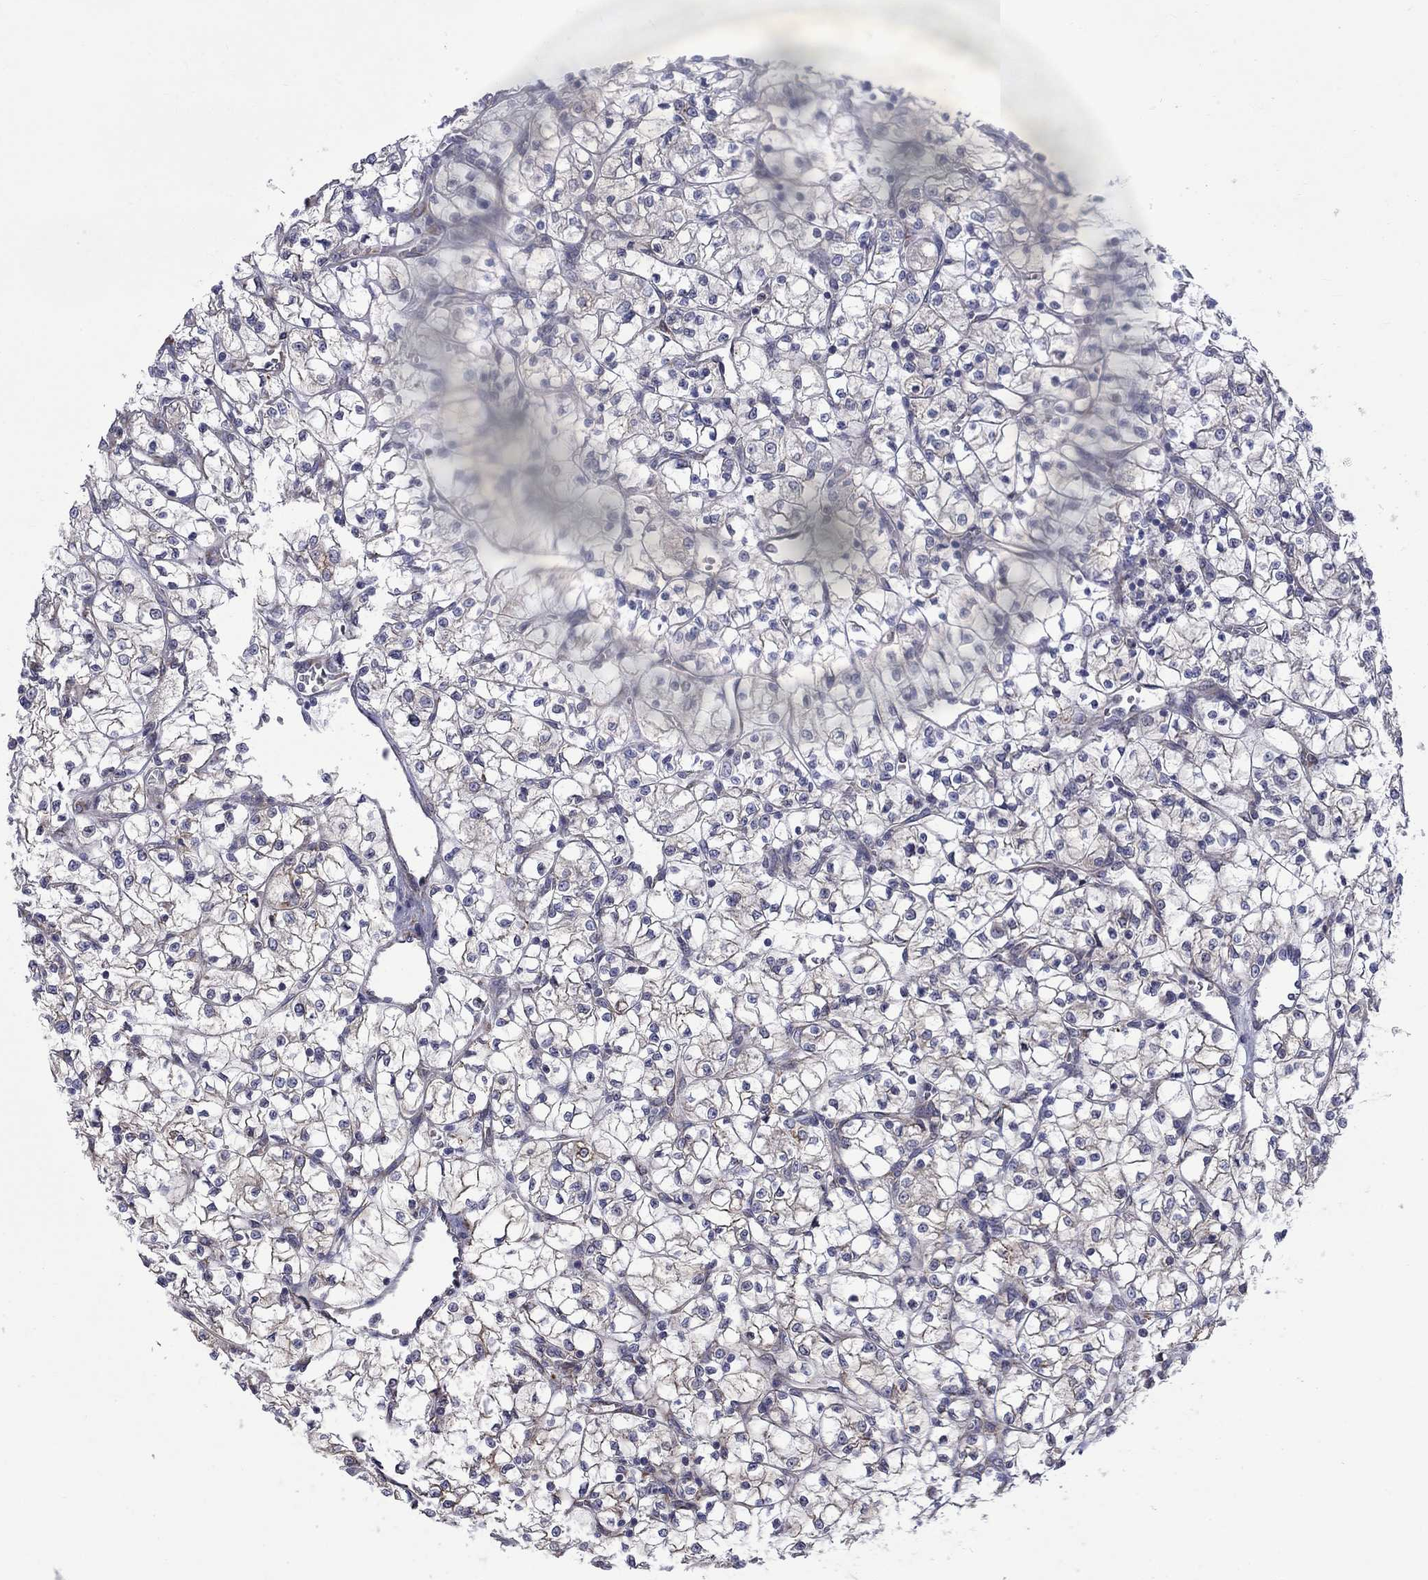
{"staining": {"intensity": "negative", "quantity": "none", "location": "none"}, "tissue": "renal cancer", "cell_type": "Tumor cells", "image_type": "cancer", "snomed": [{"axis": "morphology", "description": "Adenocarcinoma, NOS"}, {"axis": "topography", "description": "Kidney"}], "caption": "Human renal cancer stained for a protein using immunohistochemistry (IHC) demonstrates no expression in tumor cells.", "gene": "ASNS", "patient": {"sex": "female", "age": 64}}